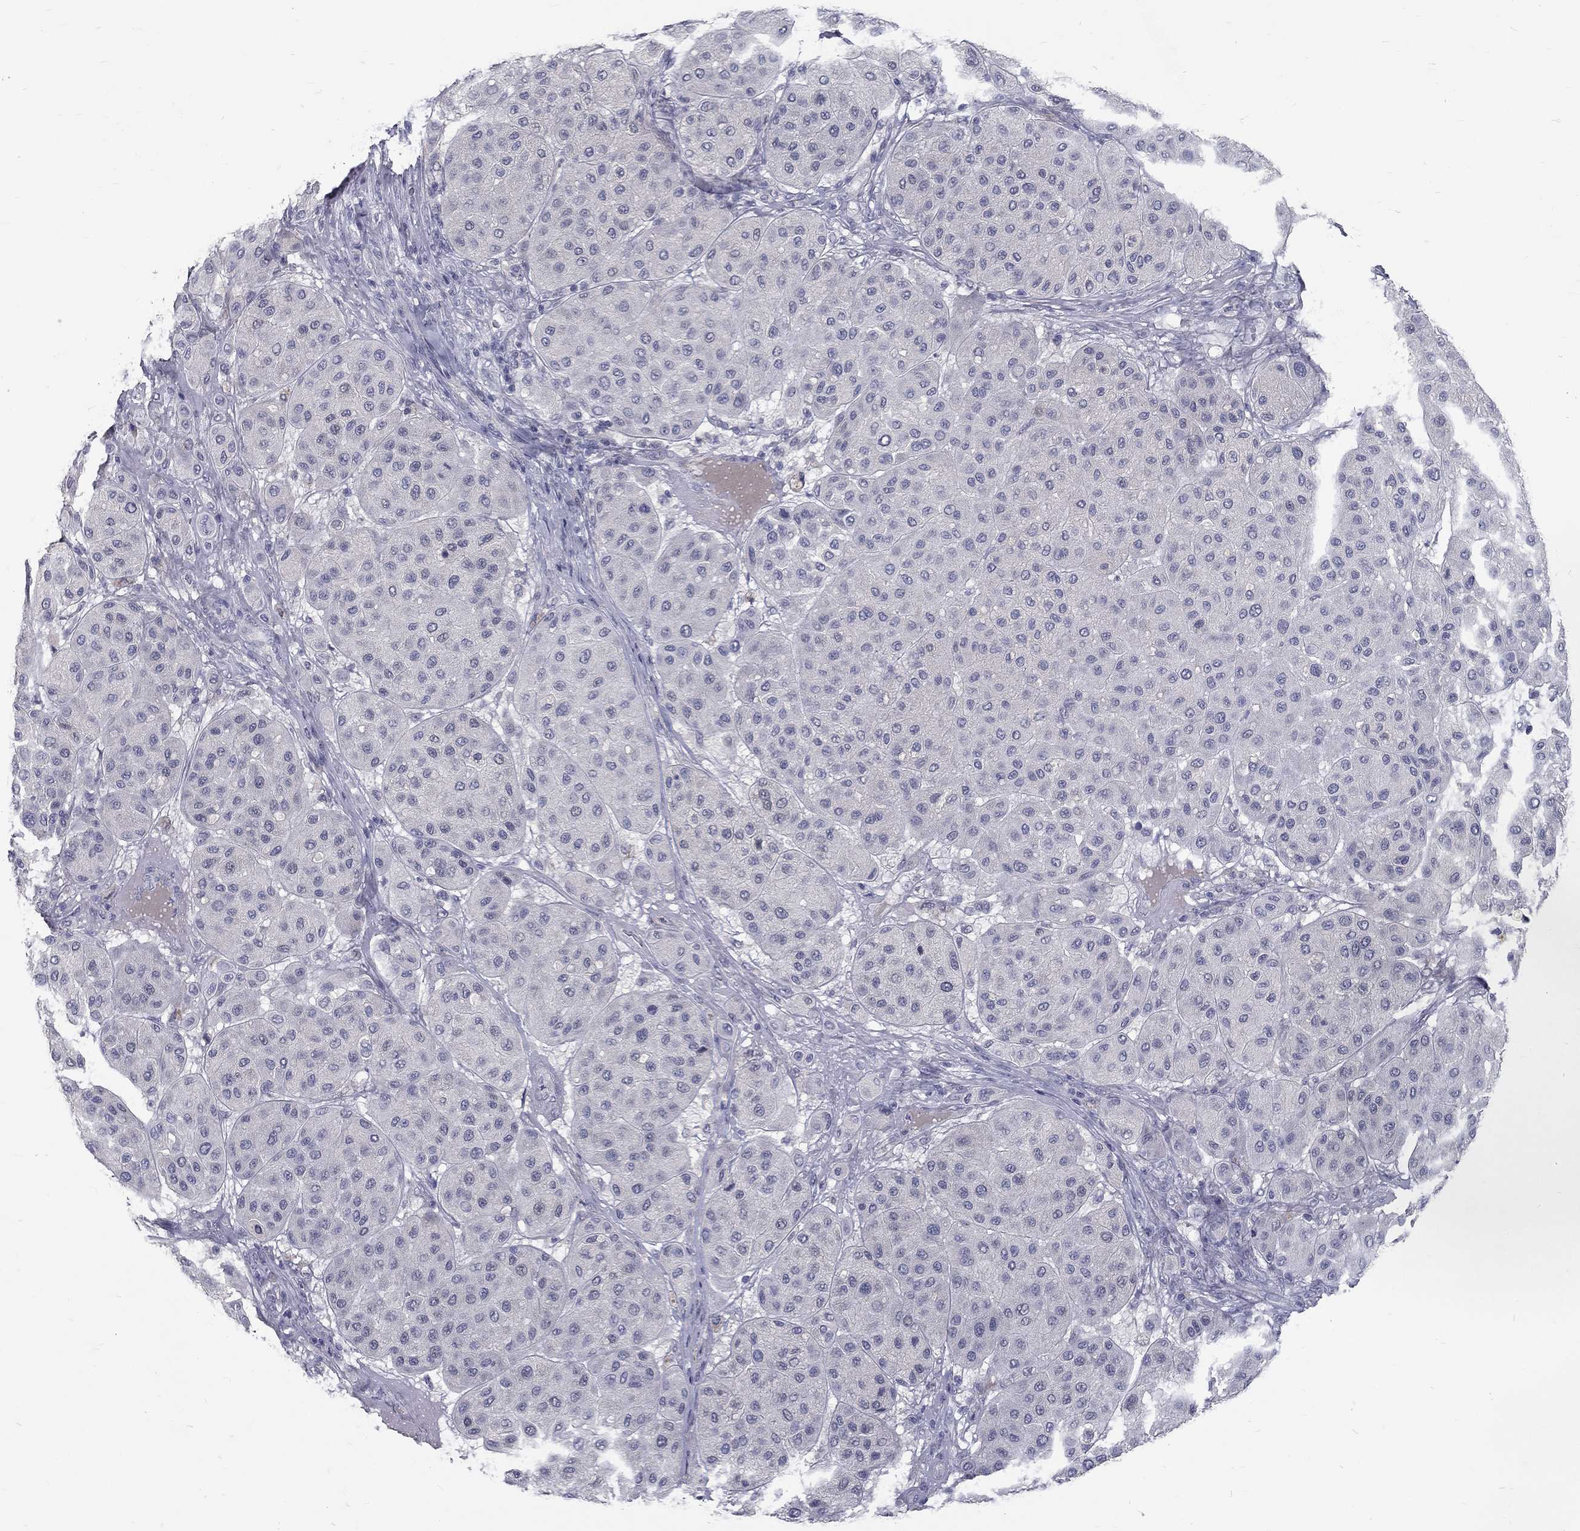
{"staining": {"intensity": "negative", "quantity": "none", "location": "none"}, "tissue": "melanoma", "cell_type": "Tumor cells", "image_type": "cancer", "snomed": [{"axis": "morphology", "description": "Malignant melanoma, Metastatic site"}, {"axis": "topography", "description": "Smooth muscle"}], "caption": "Malignant melanoma (metastatic site) was stained to show a protein in brown. There is no significant positivity in tumor cells. (DAB immunohistochemistry (IHC), high magnification).", "gene": "NOS1", "patient": {"sex": "male", "age": 41}}